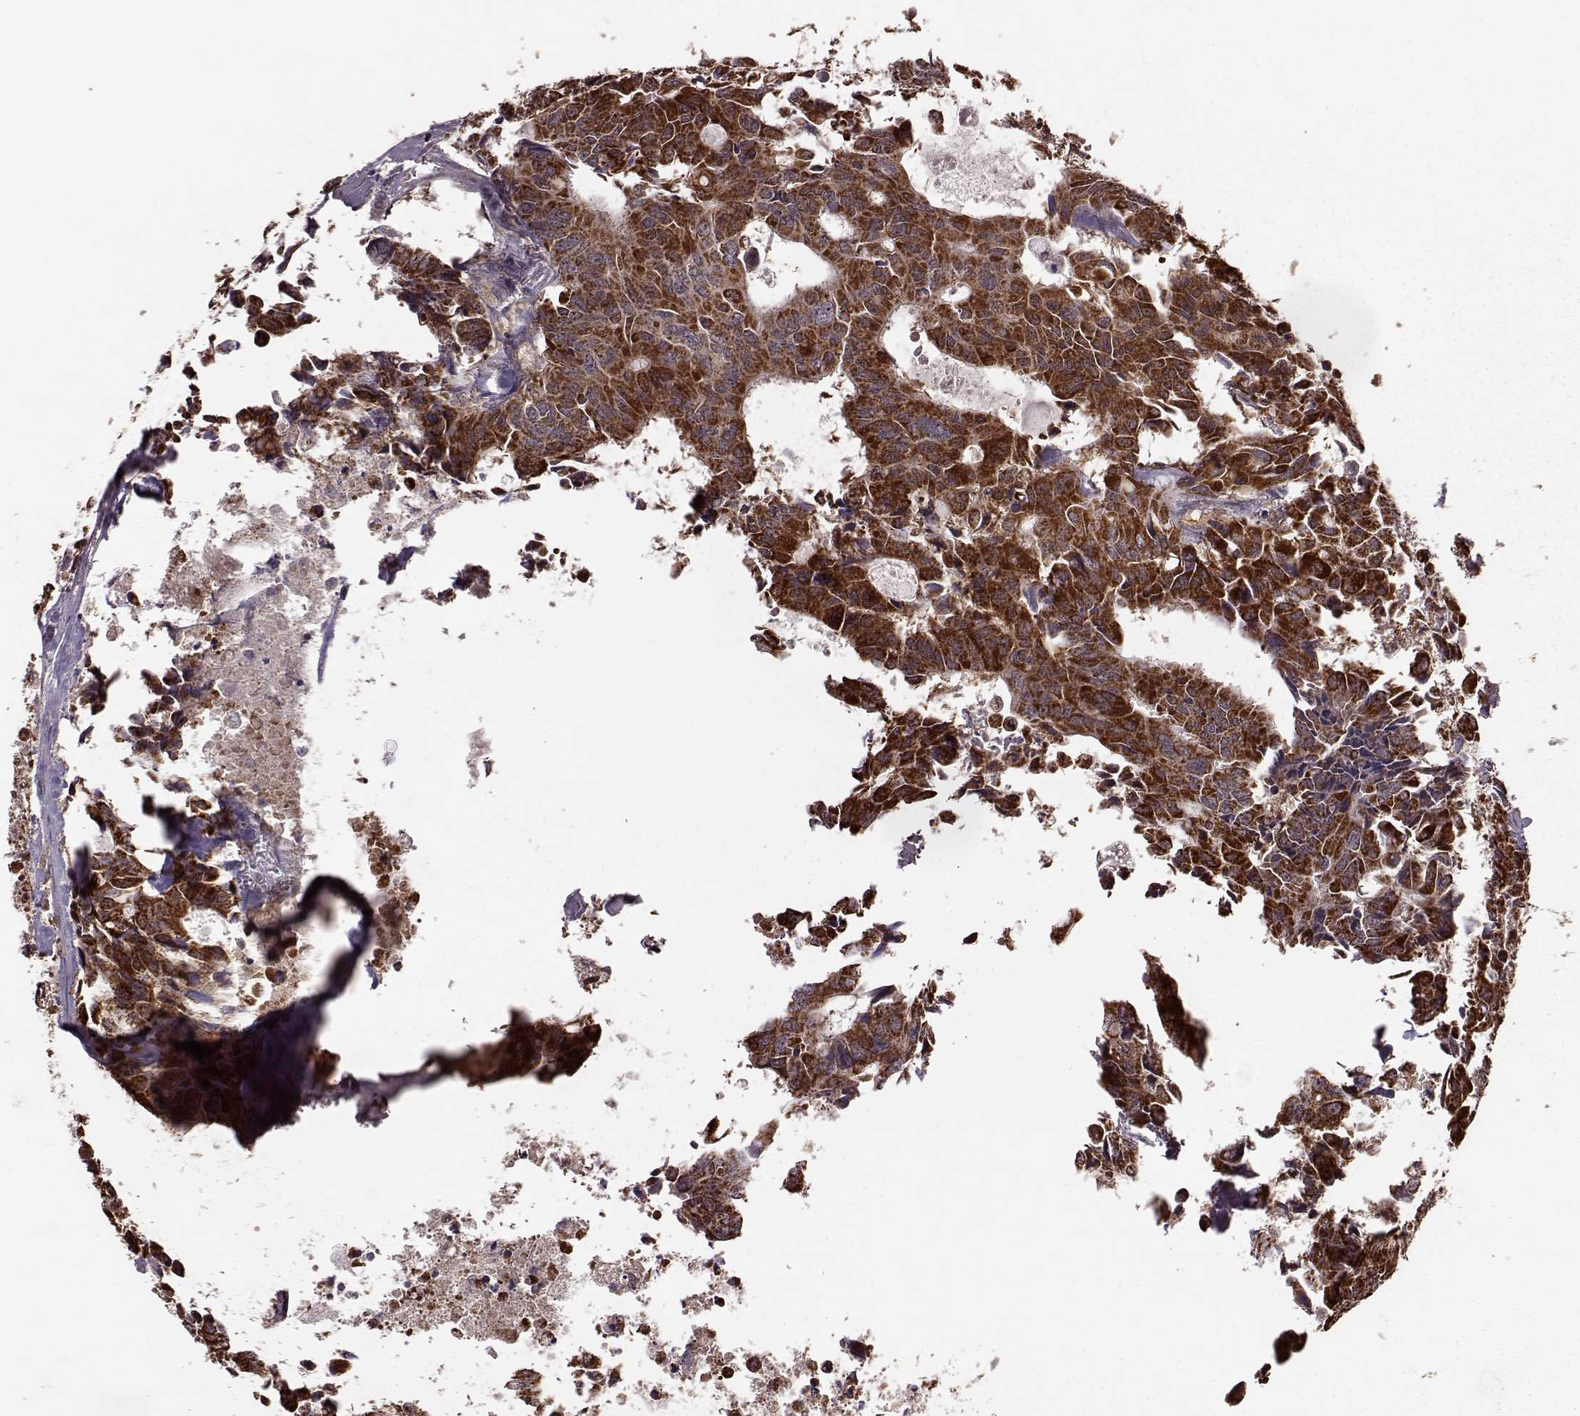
{"staining": {"intensity": "strong", "quantity": ">75%", "location": "cytoplasmic/membranous"}, "tissue": "colorectal cancer", "cell_type": "Tumor cells", "image_type": "cancer", "snomed": [{"axis": "morphology", "description": "Adenocarcinoma, NOS"}, {"axis": "topography", "description": "Rectum"}], "caption": "Immunohistochemistry photomicrograph of neoplastic tissue: colorectal cancer stained using immunohistochemistry reveals high levels of strong protein expression localized specifically in the cytoplasmic/membranous of tumor cells, appearing as a cytoplasmic/membranous brown color.", "gene": "PUDP", "patient": {"sex": "male", "age": 76}}